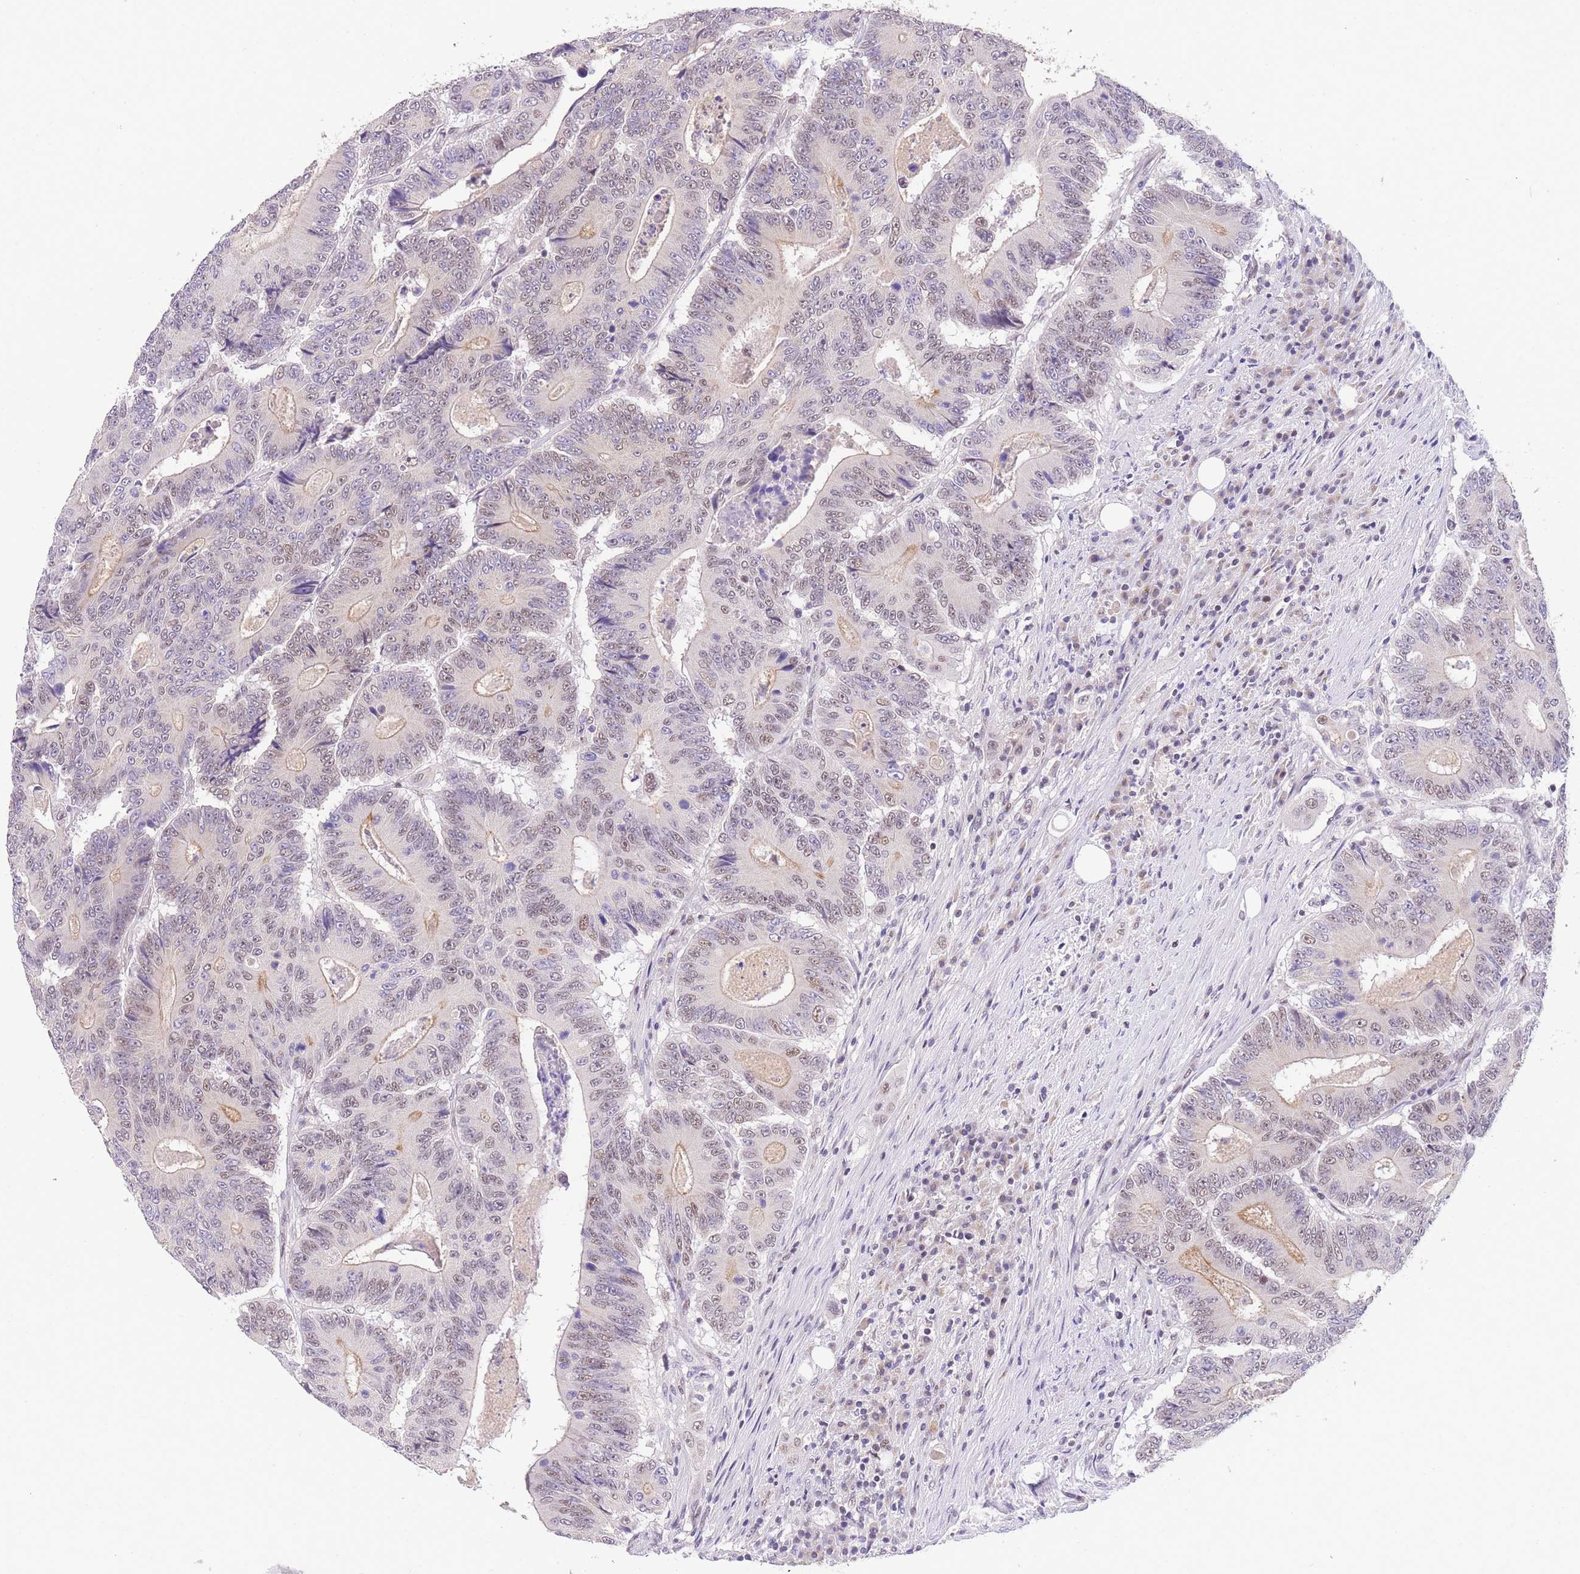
{"staining": {"intensity": "weak", "quantity": "25%-75%", "location": "nuclear"}, "tissue": "colorectal cancer", "cell_type": "Tumor cells", "image_type": "cancer", "snomed": [{"axis": "morphology", "description": "Adenocarcinoma, NOS"}, {"axis": "topography", "description": "Colon"}], "caption": "Brown immunohistochemical staining in human colorectal cancer displays weak nuclear positivity in about 25%-75% of tumor cells.", "gene": "SLC35F2", "patient": {"sex": "male", "age": 83}}